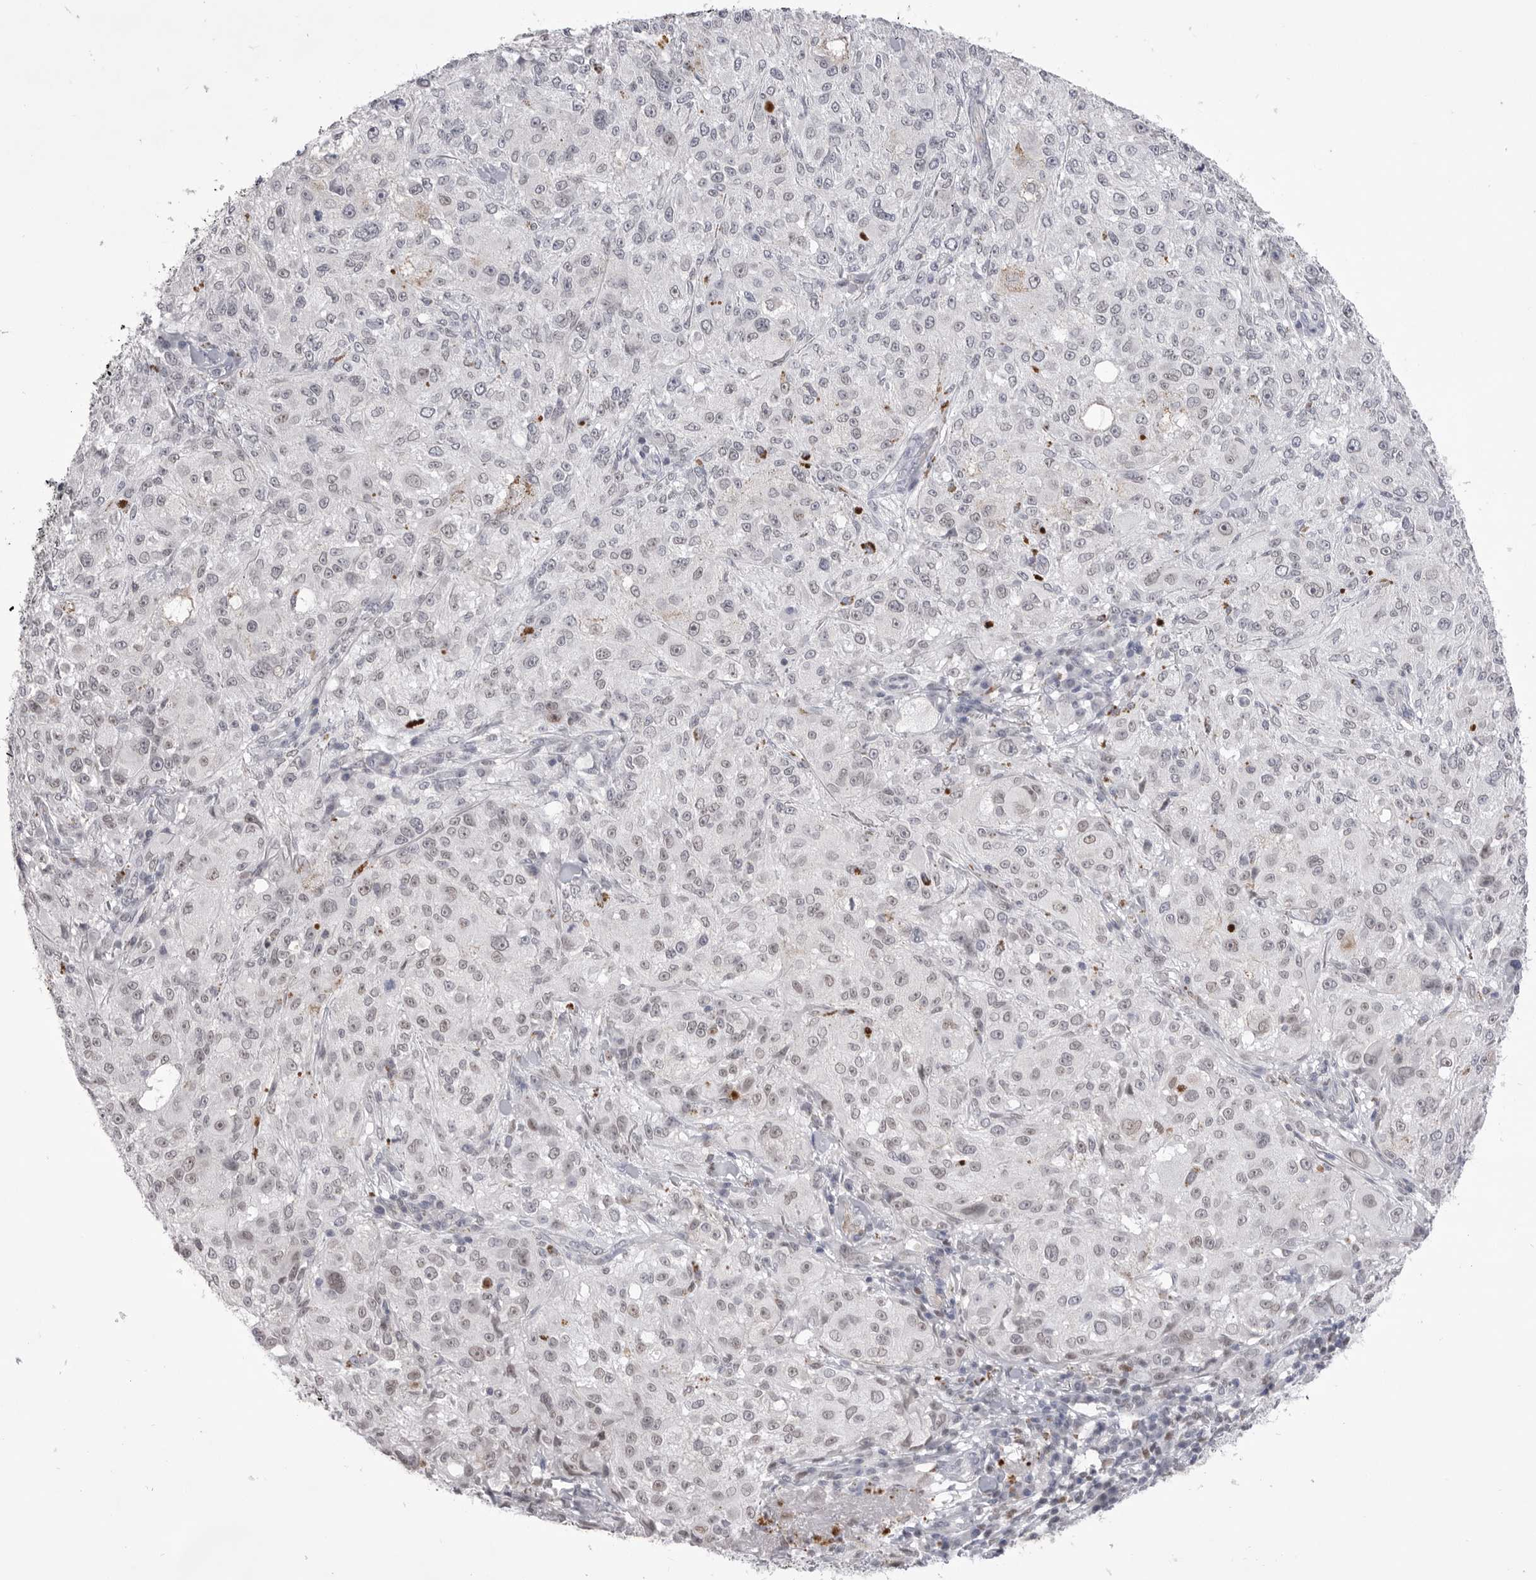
{"staining": {"intensity": "weak", "quantity": "<25%", "location": "nuclear"}, "tissue": "melanoma", "cell_type": "Tumor cells", "image_type": "cancer", "snomed": [{"axis": "morphology", "description": "Necrosis, NOS"}, {"axis": "morphology", "description": "Malignant melanoma, NOS"}, {"axis": "topography", "description": "Skin"}], "caption": "There is no significant positivity in tumor cells of malignant melanoma.", "gene": "ZBTB7B", "patient": {"sex": "female", "age": 87}}